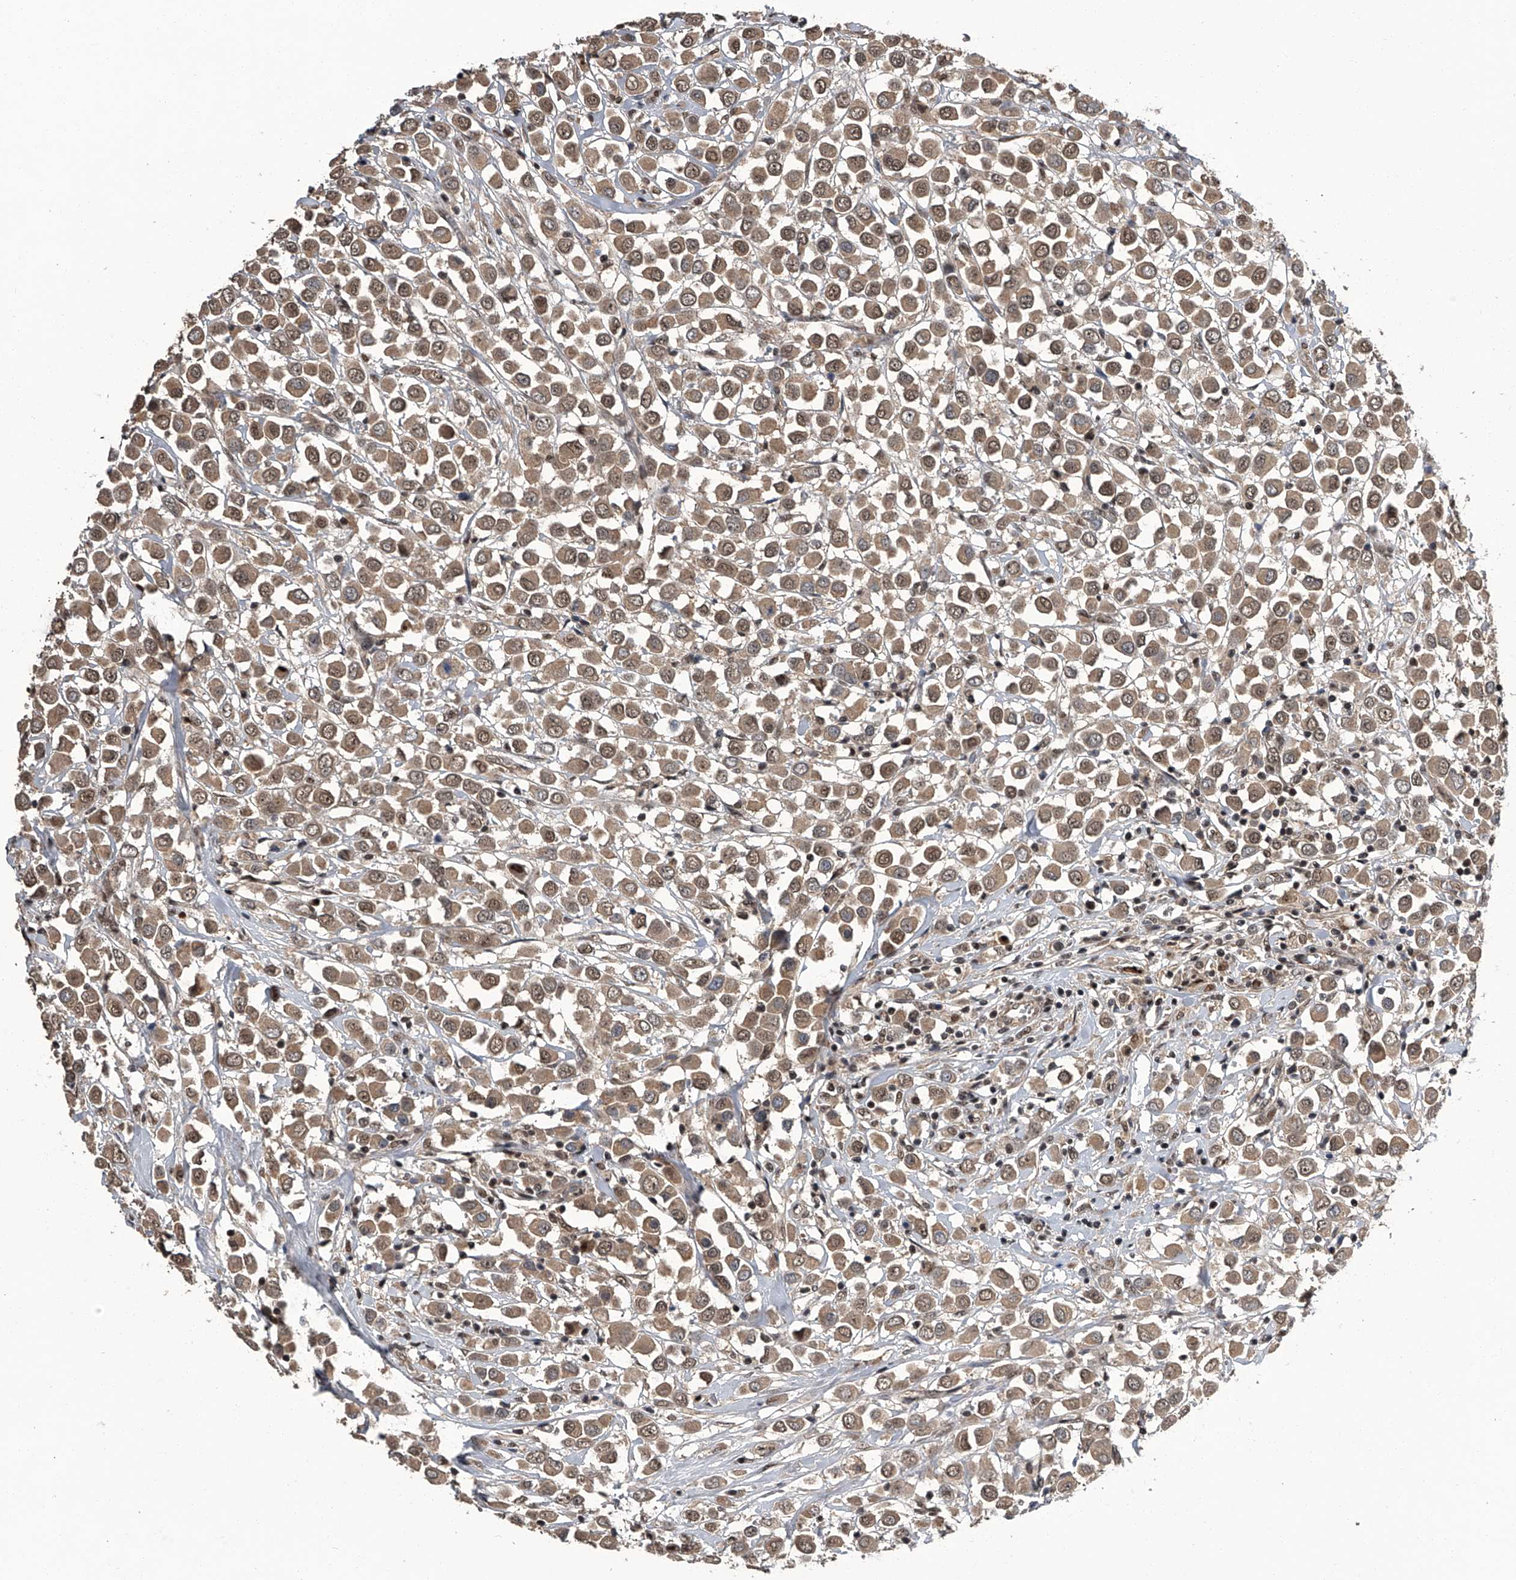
{"staining": {"intensity": "moderate", "quantity": ">75%", "location": "cytoplasmic/membranous,nuclear"}, "tissue": "breast cancer", "cell_type": "Tumor cells", "image_type": "cancer", "snomed": [{"axis": "morphology", "description": "Duct carcinoma"}, {"axis": "topography", "description": "Breast"}], "caption": "This histopathology image reveals intraductal carcinoma (breast) stained with immunohistochemistry to label a protein in brown. The cytoplasmic/membranous and nuclear of tumor cells show moderate positivity for the protein. Nuclei are counter-stained blue.", "gene": "SLC12A8", "patient": {"sex": "female", "age": 61}}